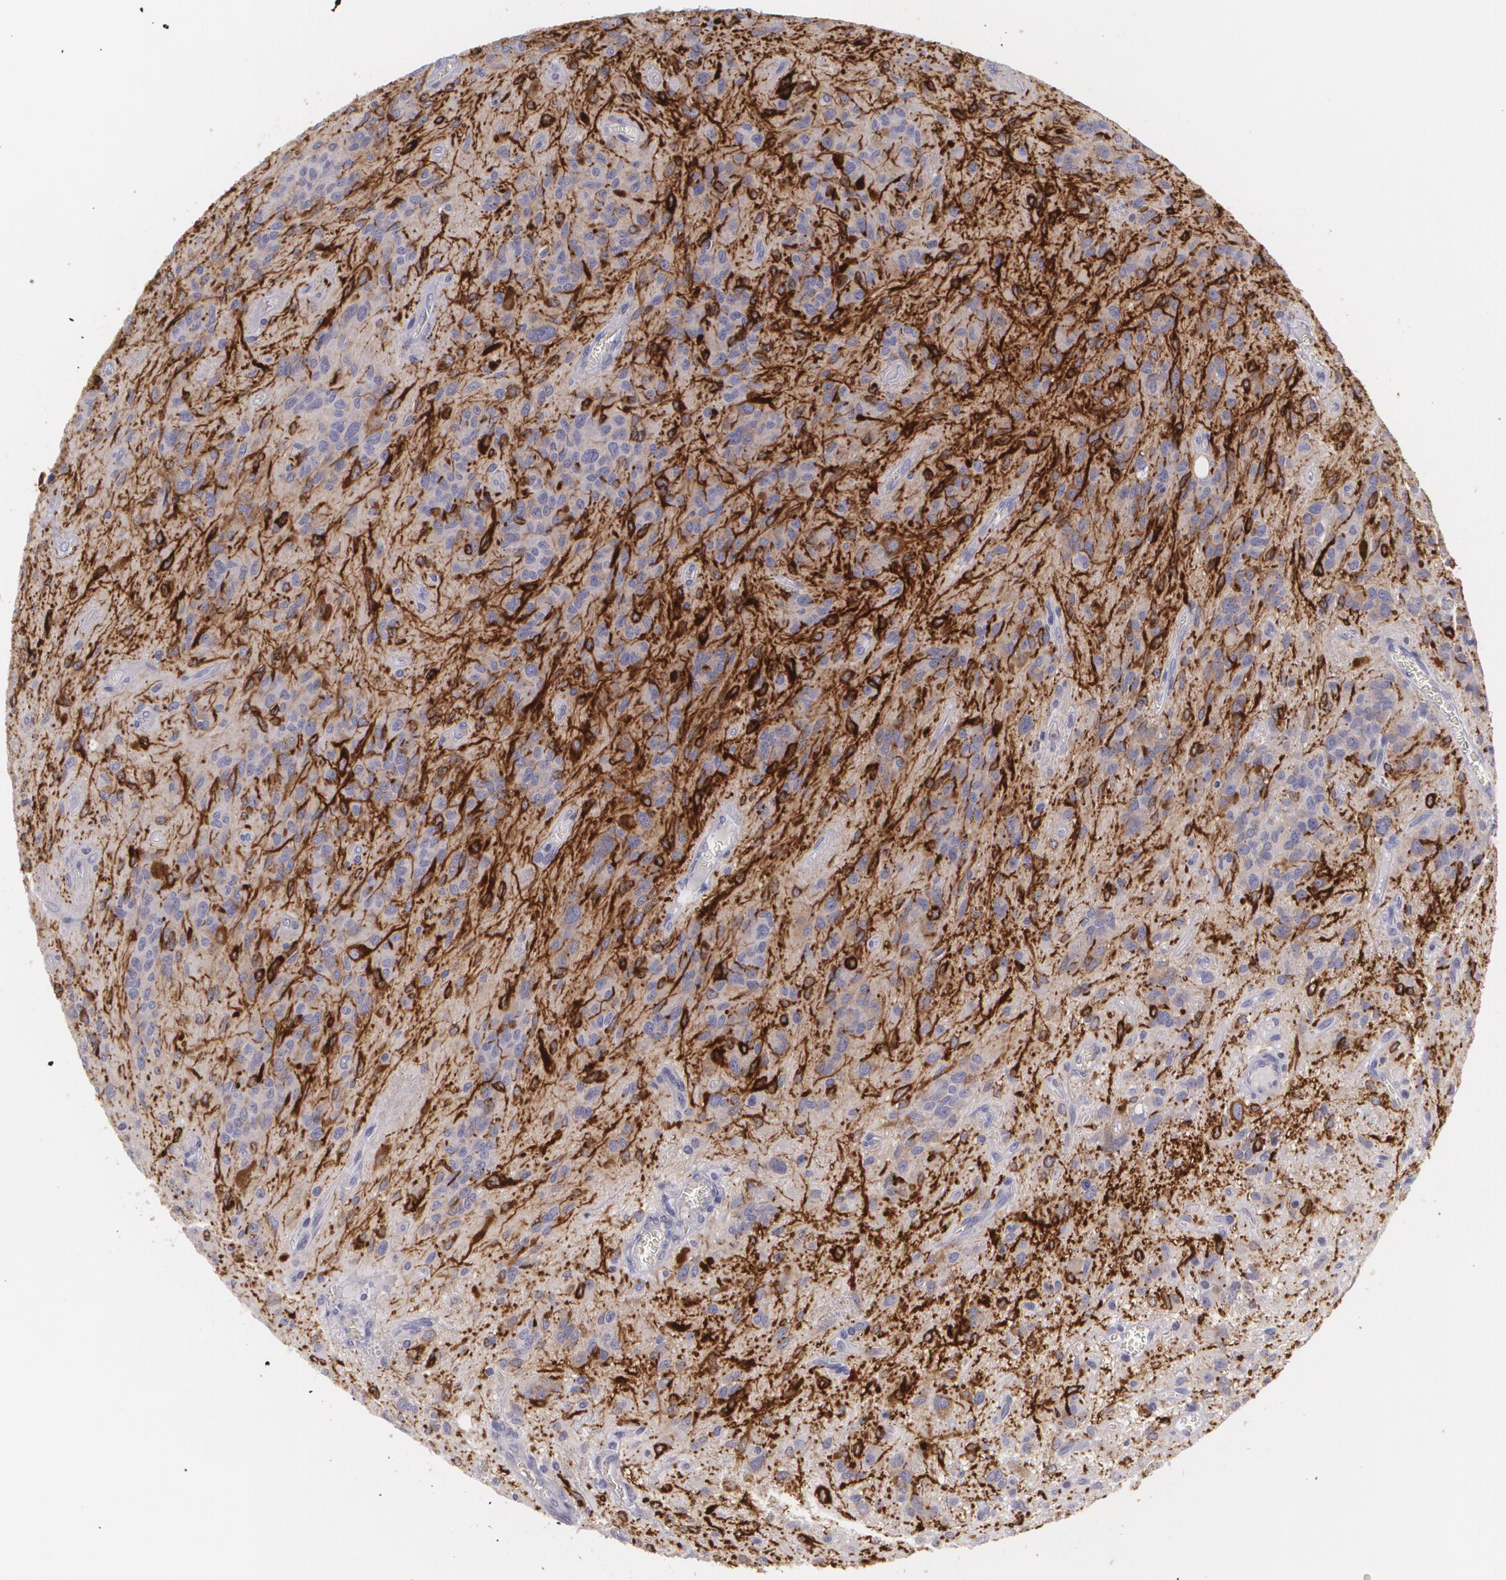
{"staining": {"intensity": "moderate", "quantity": "<25%", "location": "cytoplasmic/membranous"}, "tissue": "glioma", "cell_type": "Tumor cells", "image_type": "cancer", "snomed": [{"axis": "morphology", "description": "Glioma, malignant, Low grade"}, {"axis": "topography", "description": "Brain"}], "caption": "IHC (DAB) staining of human malignant low-grade glioma reveals moderate cytoplasmic/membranous protein staining in about <25% of tumor cells. Immunohistochemistry stains the protein of interest in brown and the nuclei are stained blue.", "gene": "MAP2", "patient": {"sex": "female", "age": 15}}